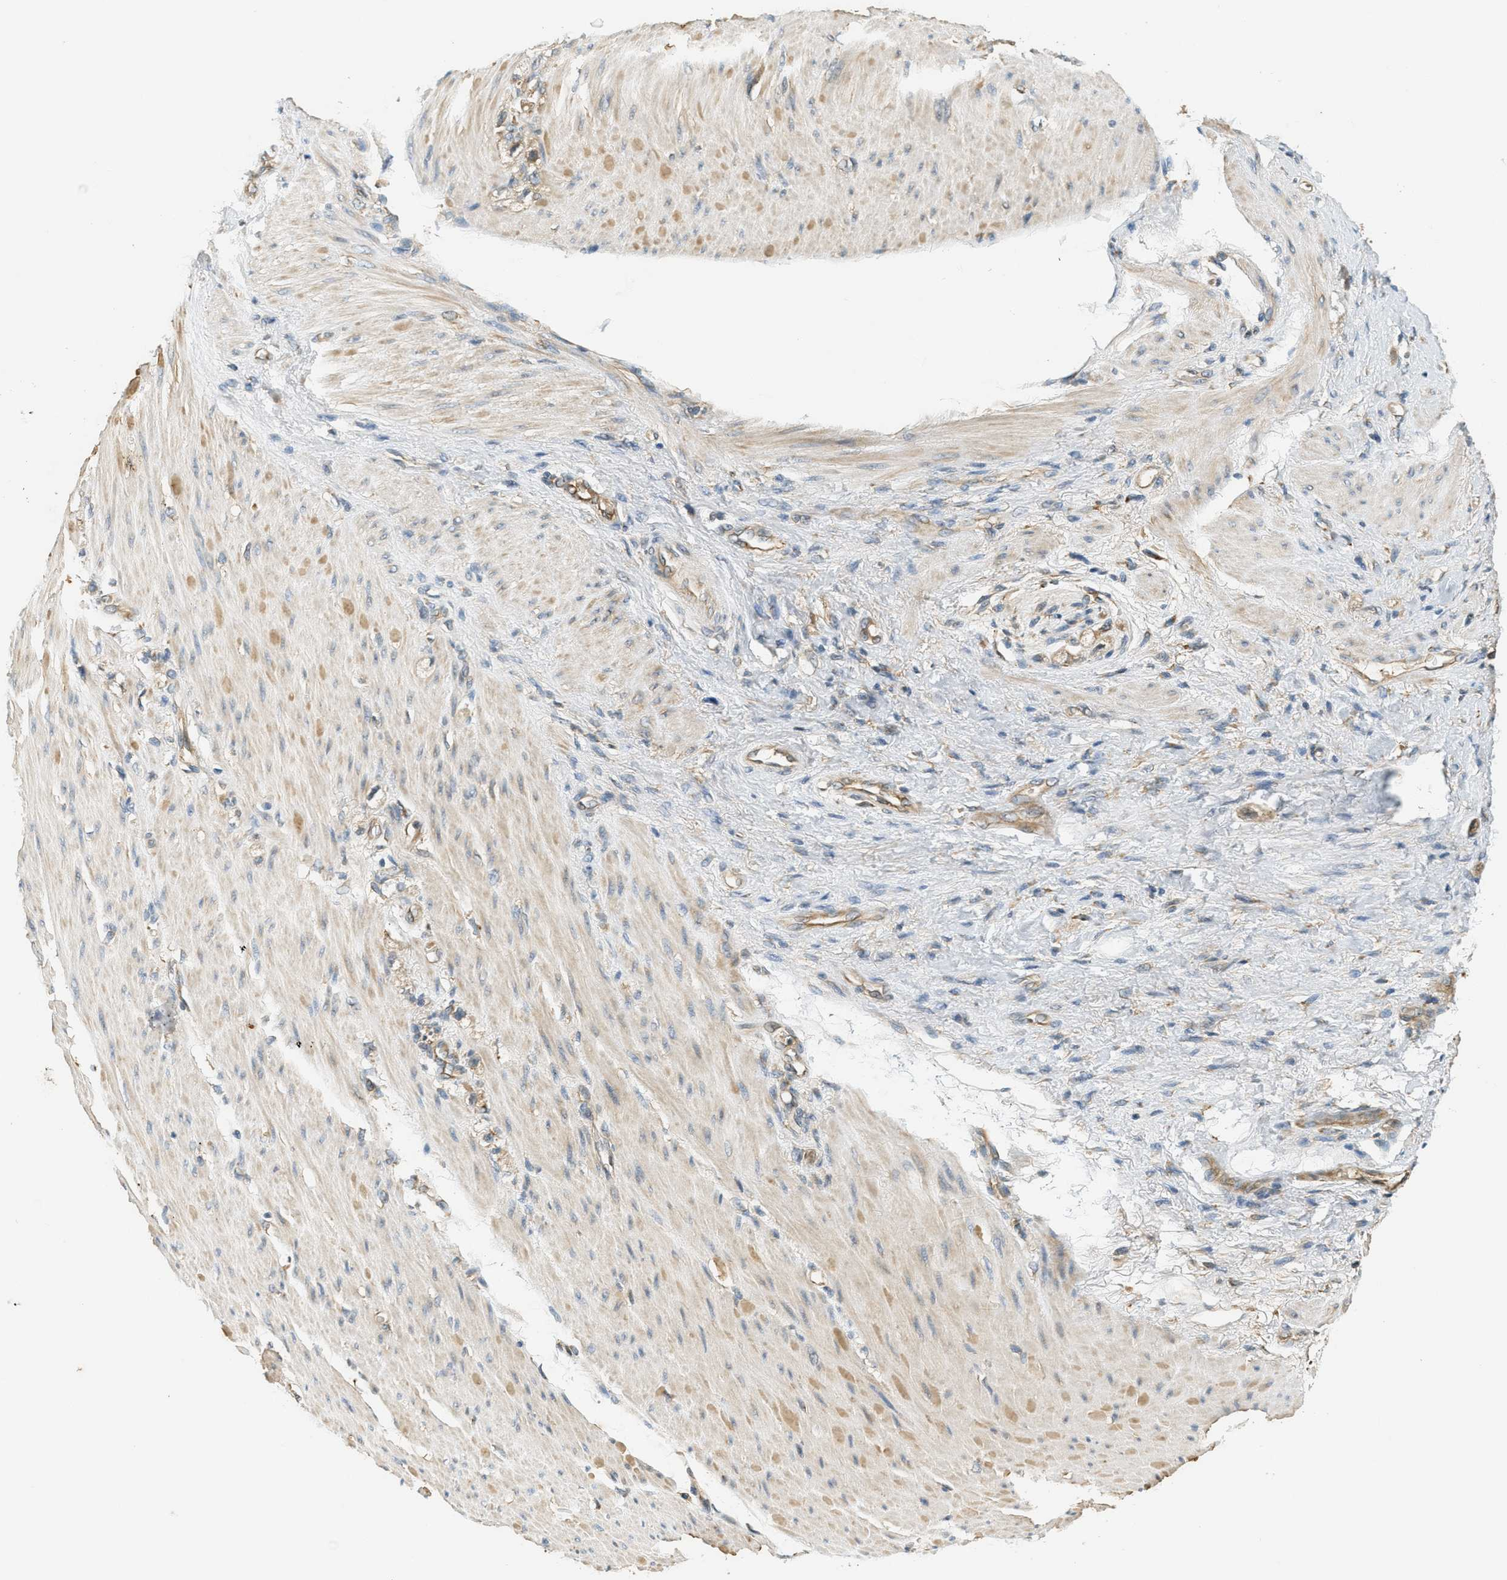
{"staining": {"intensity": "weak", "quantity": ">75%", "location": "cytoplasmic/membranous"}, "tissue": "stomach cancer", "cell_type": "Tumor cells", "image_type": "cancer", "snomed": [{"axis": "morphology", "description": "Adenocarcinoma, NOS"}, {"axis": "topography", "description": "Stomach"}], "caption": "IHC photomicrograph of stomach cancer (adenocarcinoma) stained for a protein (brown), which exhibits low levels of weak cytoplasmic/membranous positivity in about >75% of tumor cells.", "gene": "PDK1", "patient": {"sex": "male", "age": 82}}